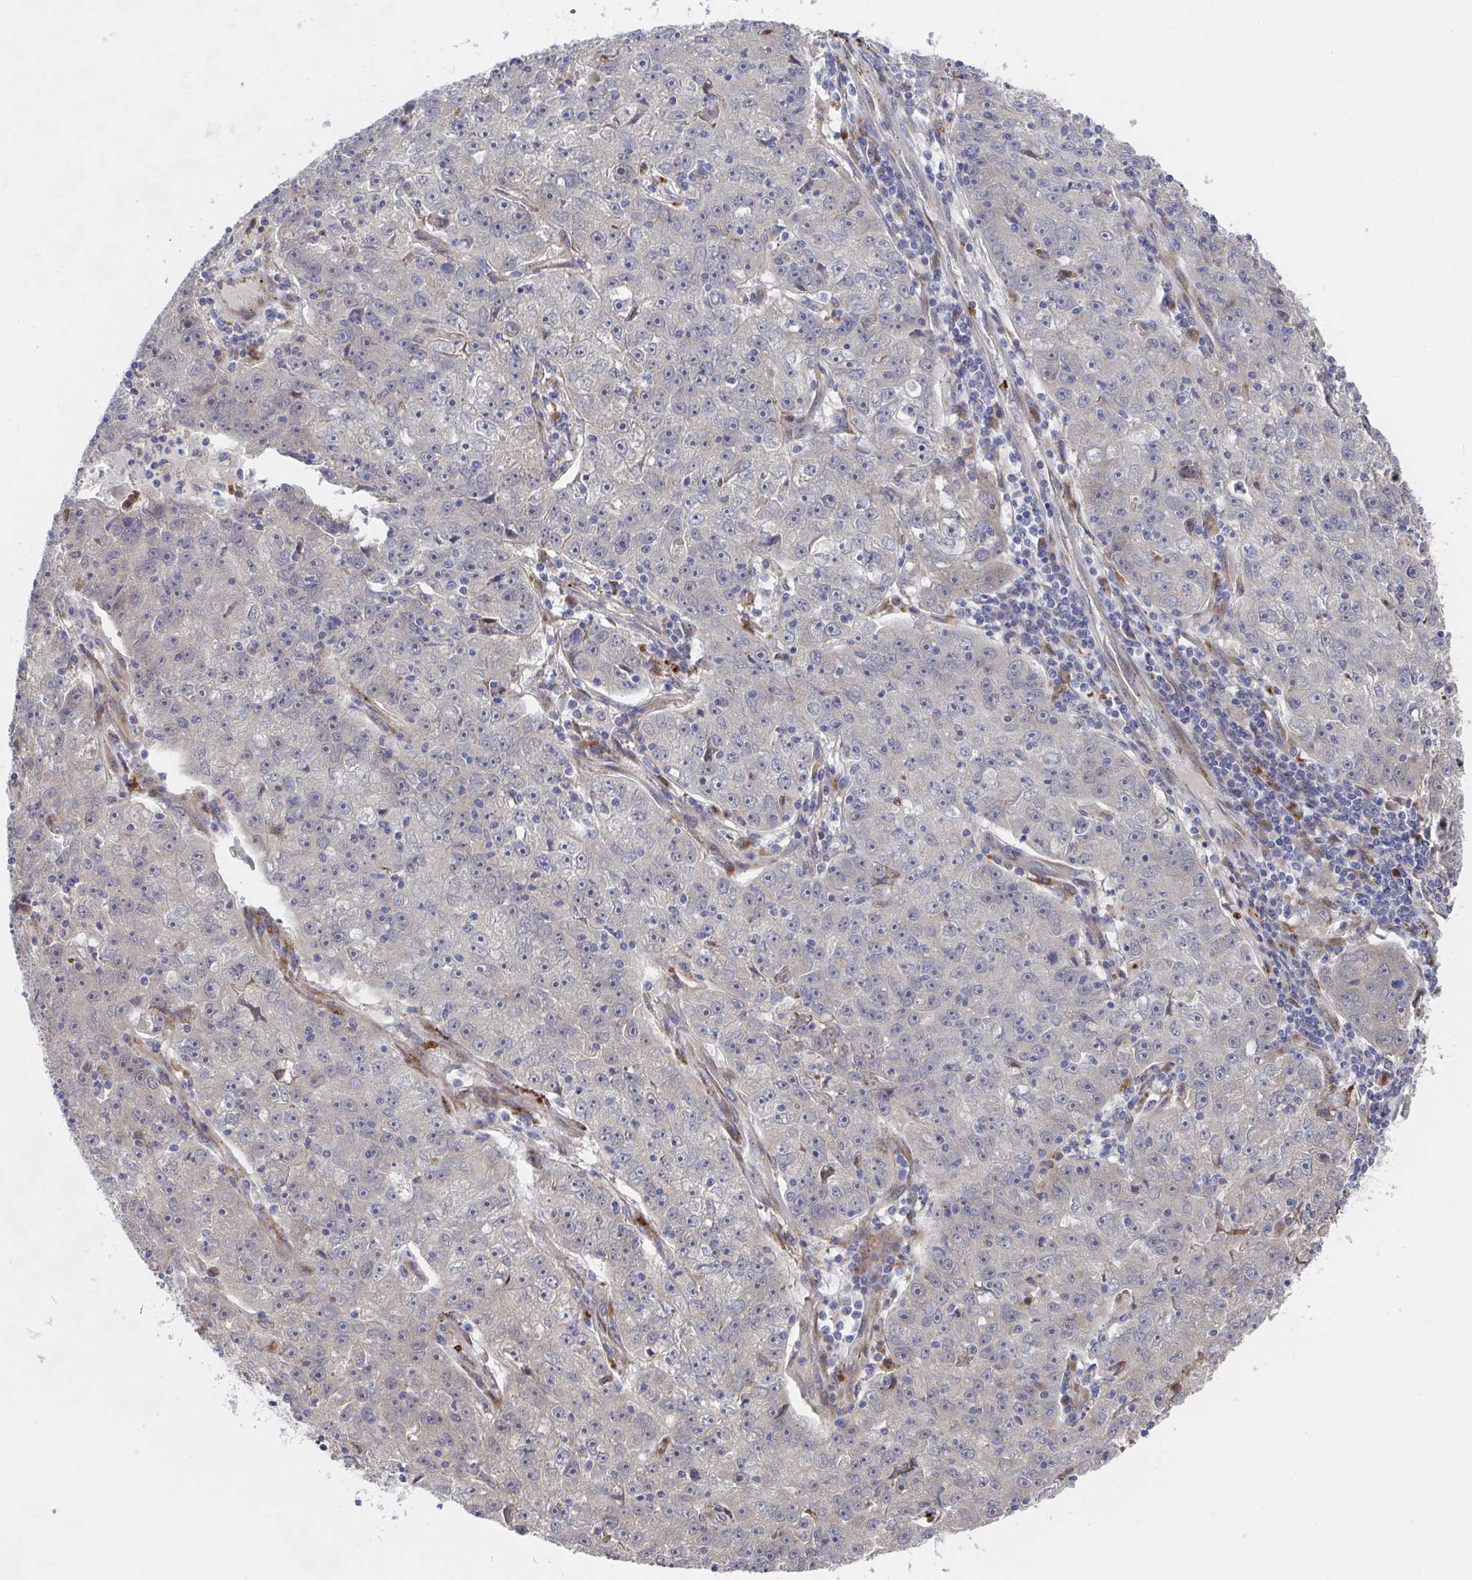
{"staining": {"intensity": "negative", "quantity": "none", "location": "none"}, "tissue": "lung cancer", "cell_type": "Tumor cells", "image_type": "cancer", "snomed": [{"axis": "morphology", "description": "Normal morphology"}, {"axis": "morphology", "description": "Adenocarcinoma, NOS"}, {"axis": "topography", "description": "Lymph node"}, {"axis": "topography", "description": "Lung"}], "caption": "High power microscopy micrograph of an IHC micrograph of lung adenocarcinoma, revealing no significant positivity in tumor cells. Brightfield microscopy of immunohistochemistry (IHC) stained with DAB (brown) and hematoxylin (blue), captured at high magnification.", "gene": "FJX1", "patient": {"sex": "female", "age": 57}}